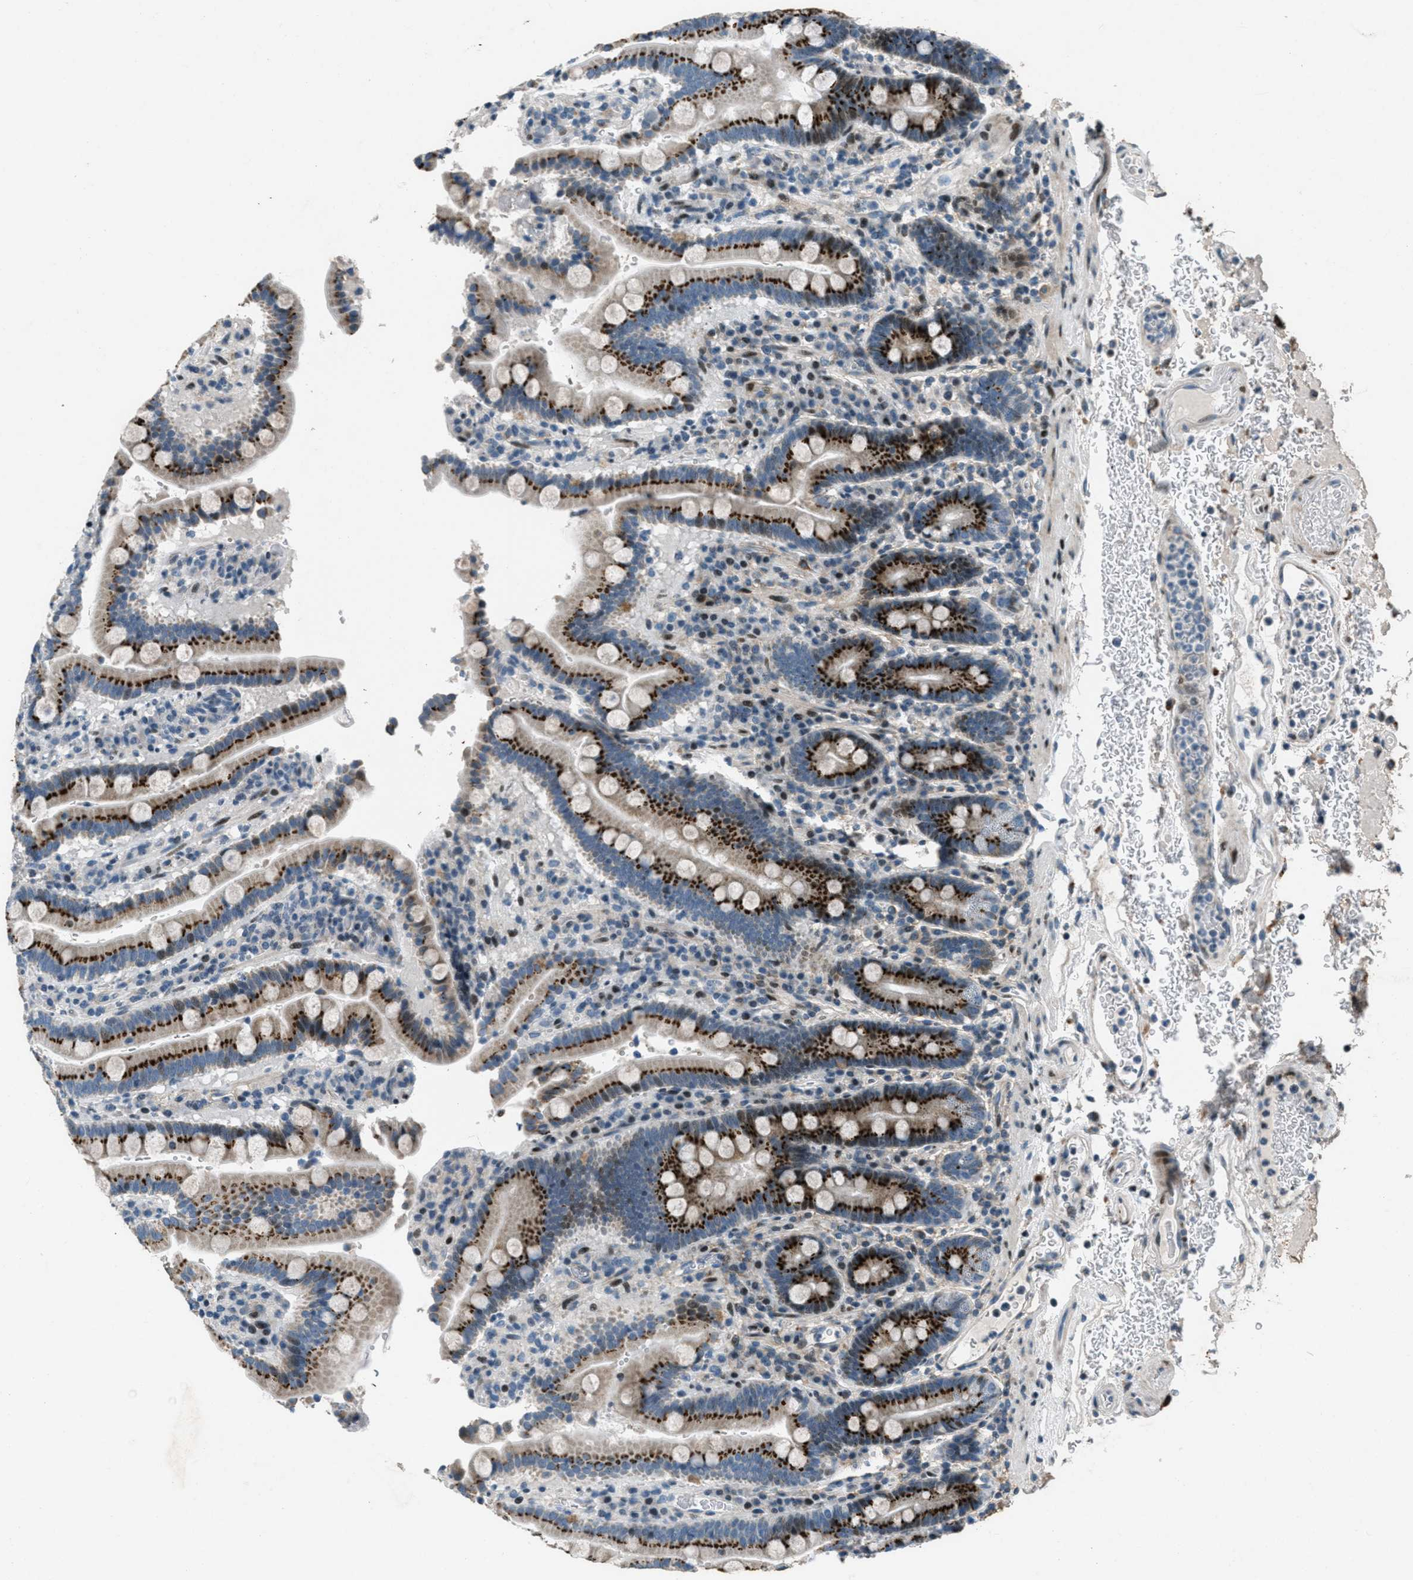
{"staining": {"intensity": "strong", "quantity": ">75%", "location": "cytoplasmic/membranous"}, "tissue": "duodenum", "cell_type": "Glandular cells", "image_type": "normal", "snomed": [{"axis": "morphology", "description": "Normal tissue, NOS"}, {"axis": "topography", "description": "Small intestine, NOS"}], "caption": "DAB (3,3'-diaminobenzidine) immunohistochemical staining of normal human duodenum exhibits strong cytoplasmic/membranous protein expression in about >75% of glandular cells.", "gene": "GPC6", "patient": {"sex": "female", "age": 71}}